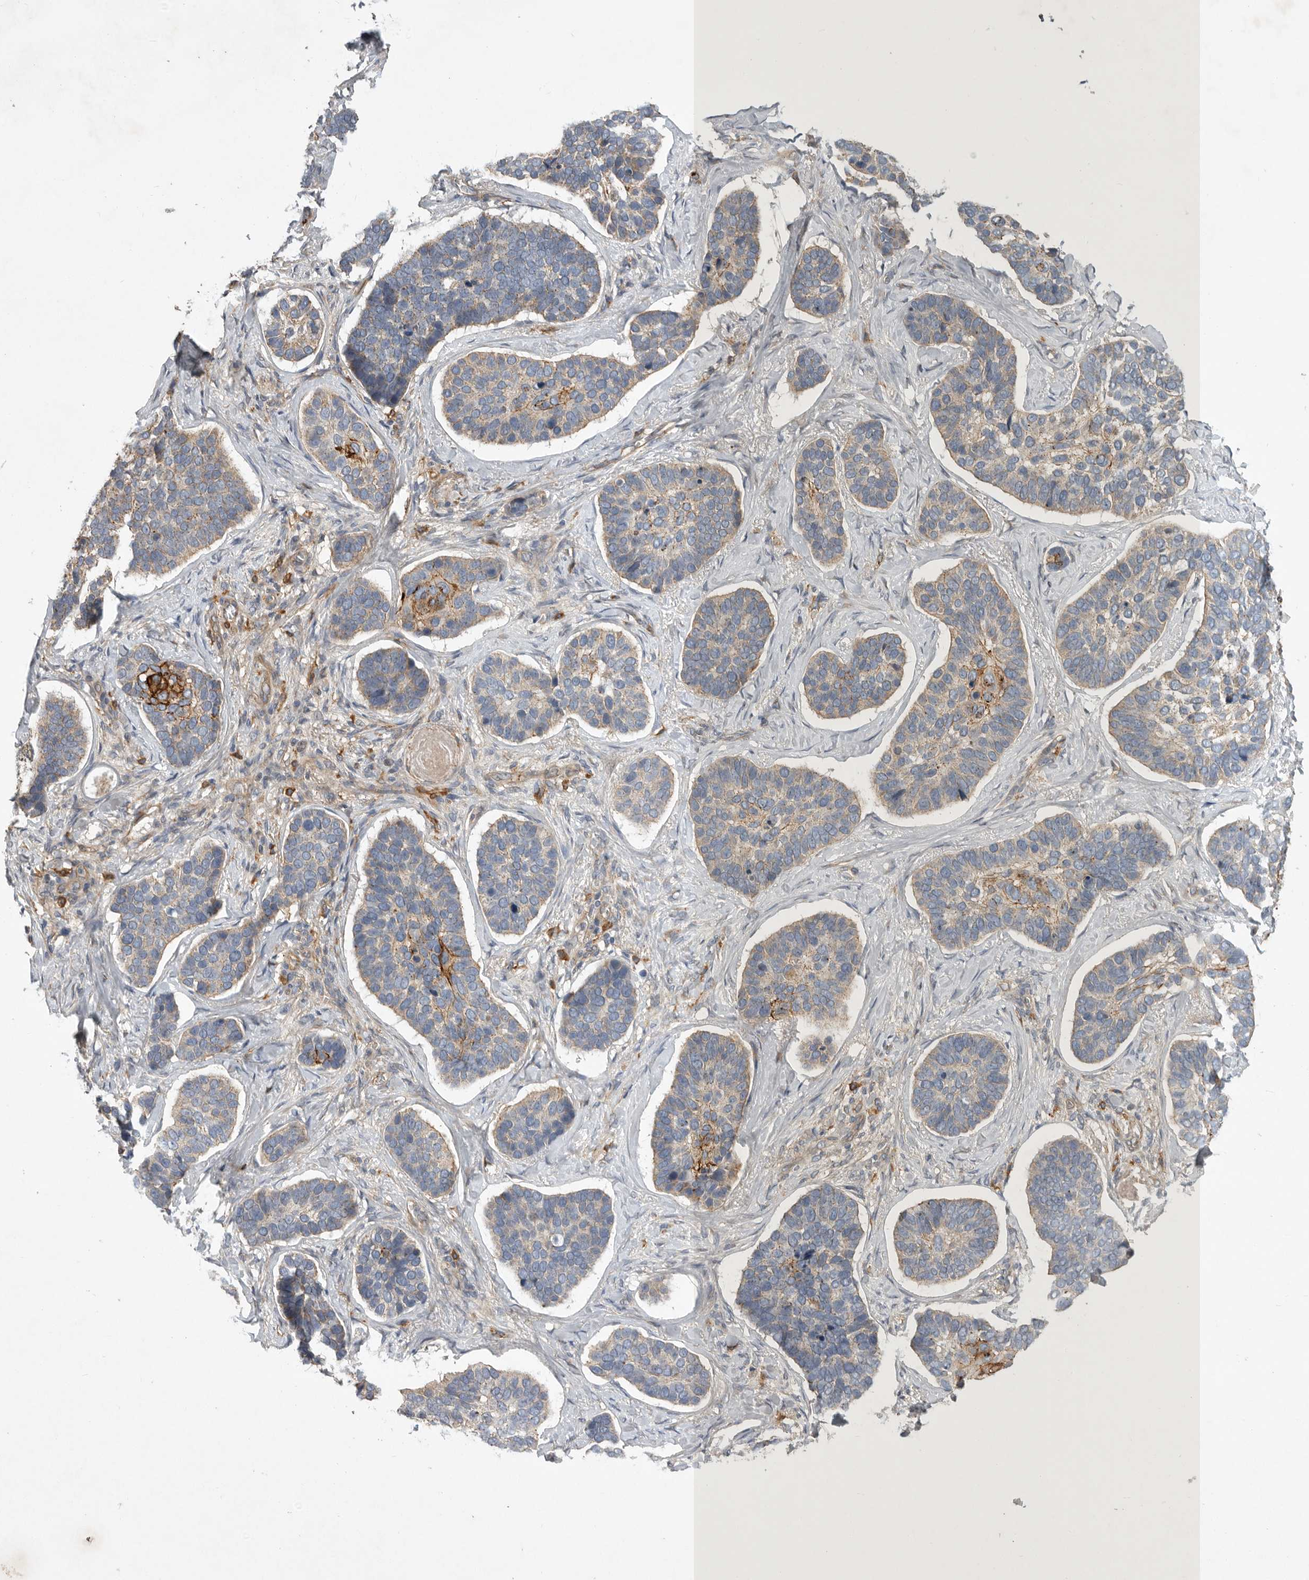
{"staining": {"intensity": "weak", "quantity": "25%-75%", "location": "cytoplasmic/membranous"}, "tissue": "skin cancer", "cell_type": "Tumor cells", "image_type": "cancer", "snomed": [{"axis": "morphology", "description": "Basal cell carcinoma"}, {"axis": "topography", "description": "Skin"}], "caption": "Immunohistochemical staining of skin cancer (basal cell carcinoma) reveals low levels of weak cytoplasmic/membranous protein staining in approximately 25%-75% of tumor cells.", "gene": "MLPH", "patient": {"sex": "male", "age": 62}}